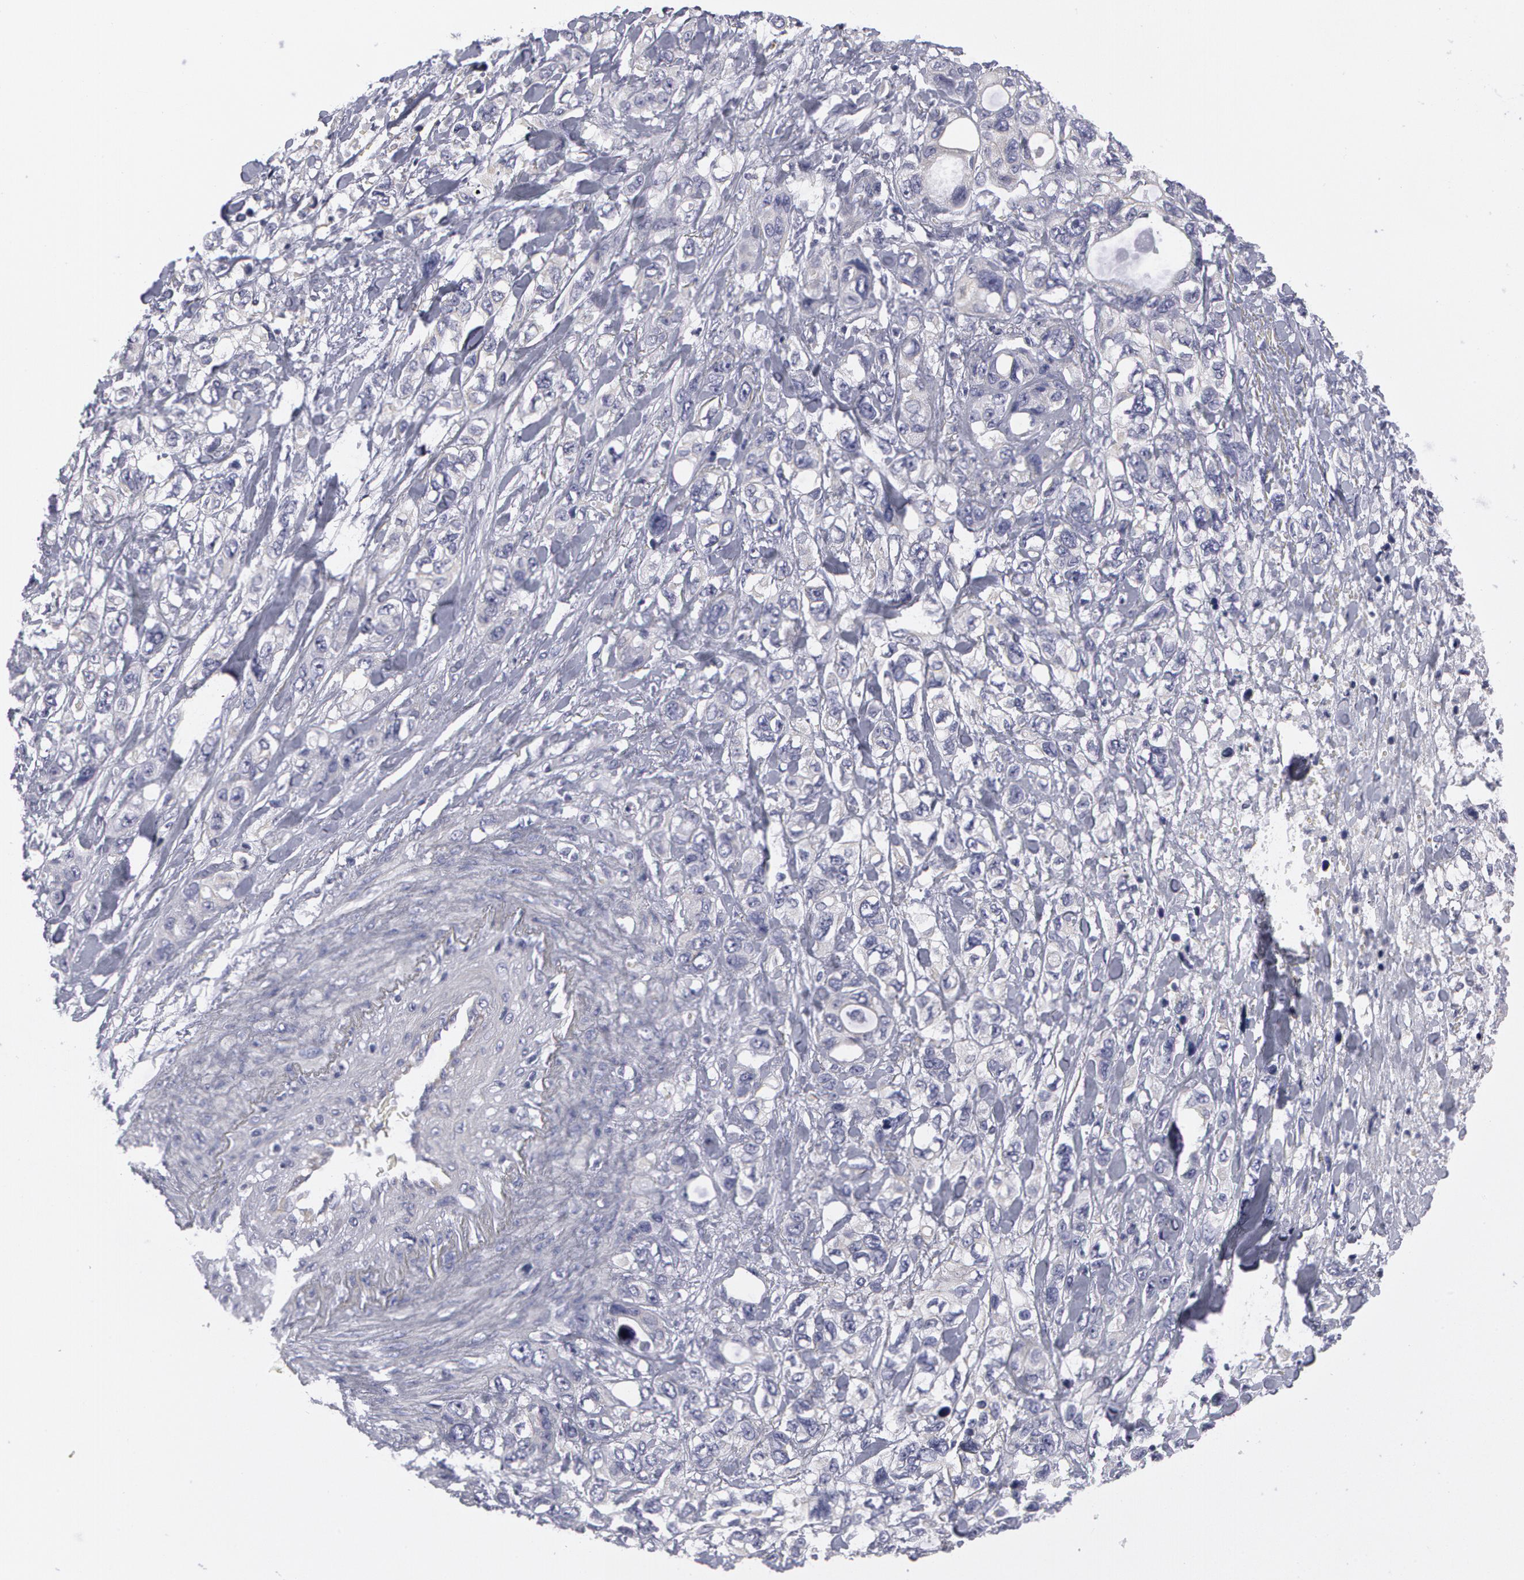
{"staining": {"intensity": "negative", "quantity": "none", "location": "none"}, "tissue": "stomach cancer", "cell_type": "Tumor cells", "image_type": "cancer", "snomed": [{"axis": "morphology", "description": "Adenocarcinoma, NOS"}, {"axis": "topography", "description": "Stomach, upper"}], "caption": "Immunohistochemistry (IHC) image of human stomach cancer (adenocarcinoma) stained for a protein (brown), which displays no positivity in tumor cells. The staining was performed using DAB (3,3'-diaminobenzidine) to visualize the protein expression in brown, while the nuclei were stained in blue with hematoxylin (Magnification: 20x).", "gene": "SMC1B", "patient": {"sex": "male", "age": 47}}